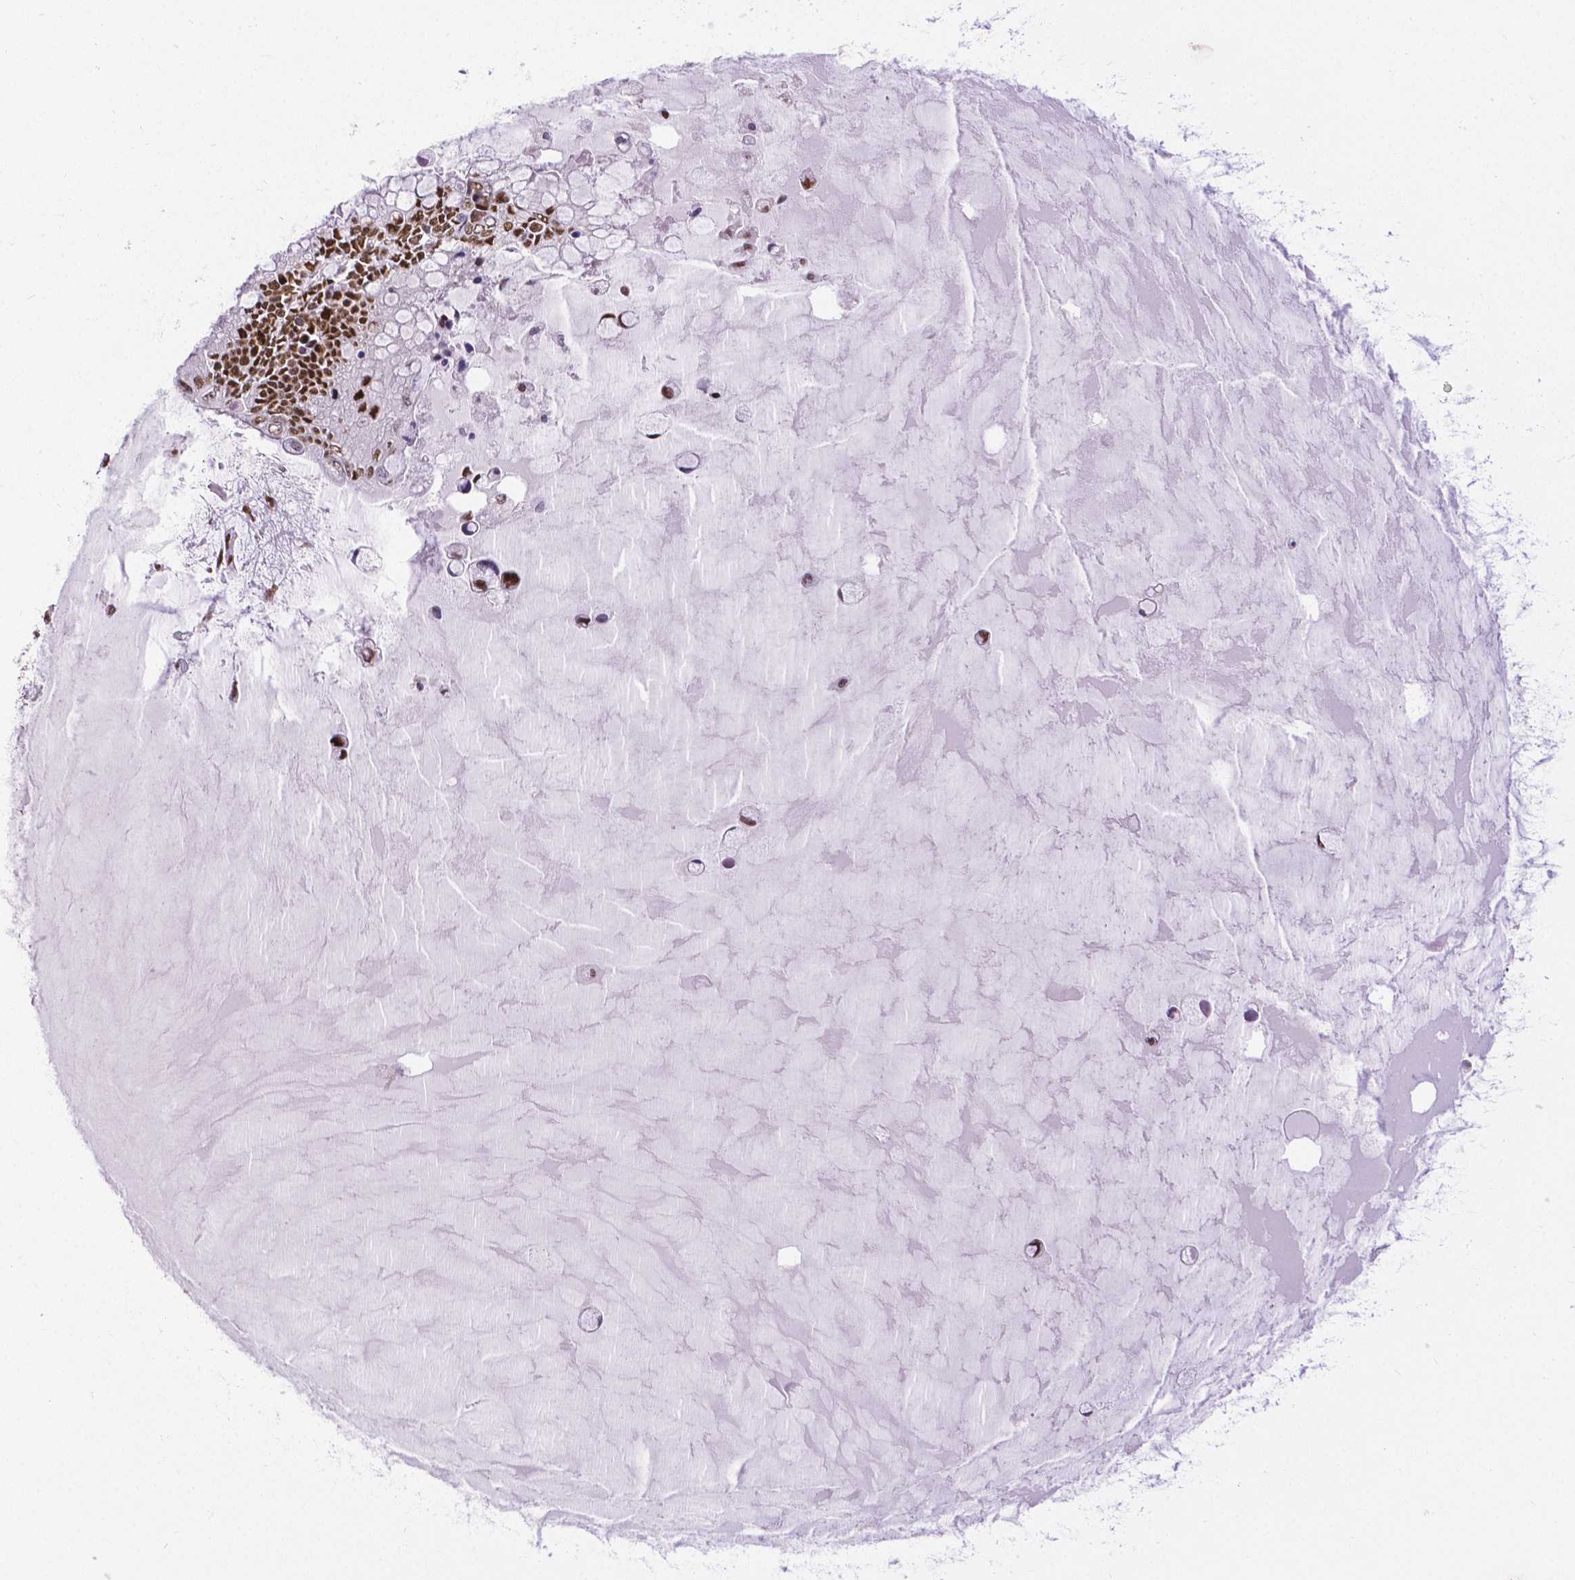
{"staining": {"intensity": "moderate", "quantity": ">75%", "location": "nuclear"}, "tissue": "ovarian cancer", "cell_type": "Tumor cells", "image_type": "cancer", "snomed": [{"axis": "morphology", "description": "Cystadenocarcinoma, mucinous, NOS"}, {"axis": "topography", "description": "Ovary"}], "caption": "High-magnification brightfield microscopy of ovarian cancer (mucinous cystadenocarcinoma) stained with DAB (3,3'-diaminobenzidine) (brown) and counterstained with hematoxylin (blue). tumor cells exhibit moderate nuclear positivity is appreciated in about>75% of cells.", "gene": "CTCF", "patient": {"sex": "female", "age": 63}}